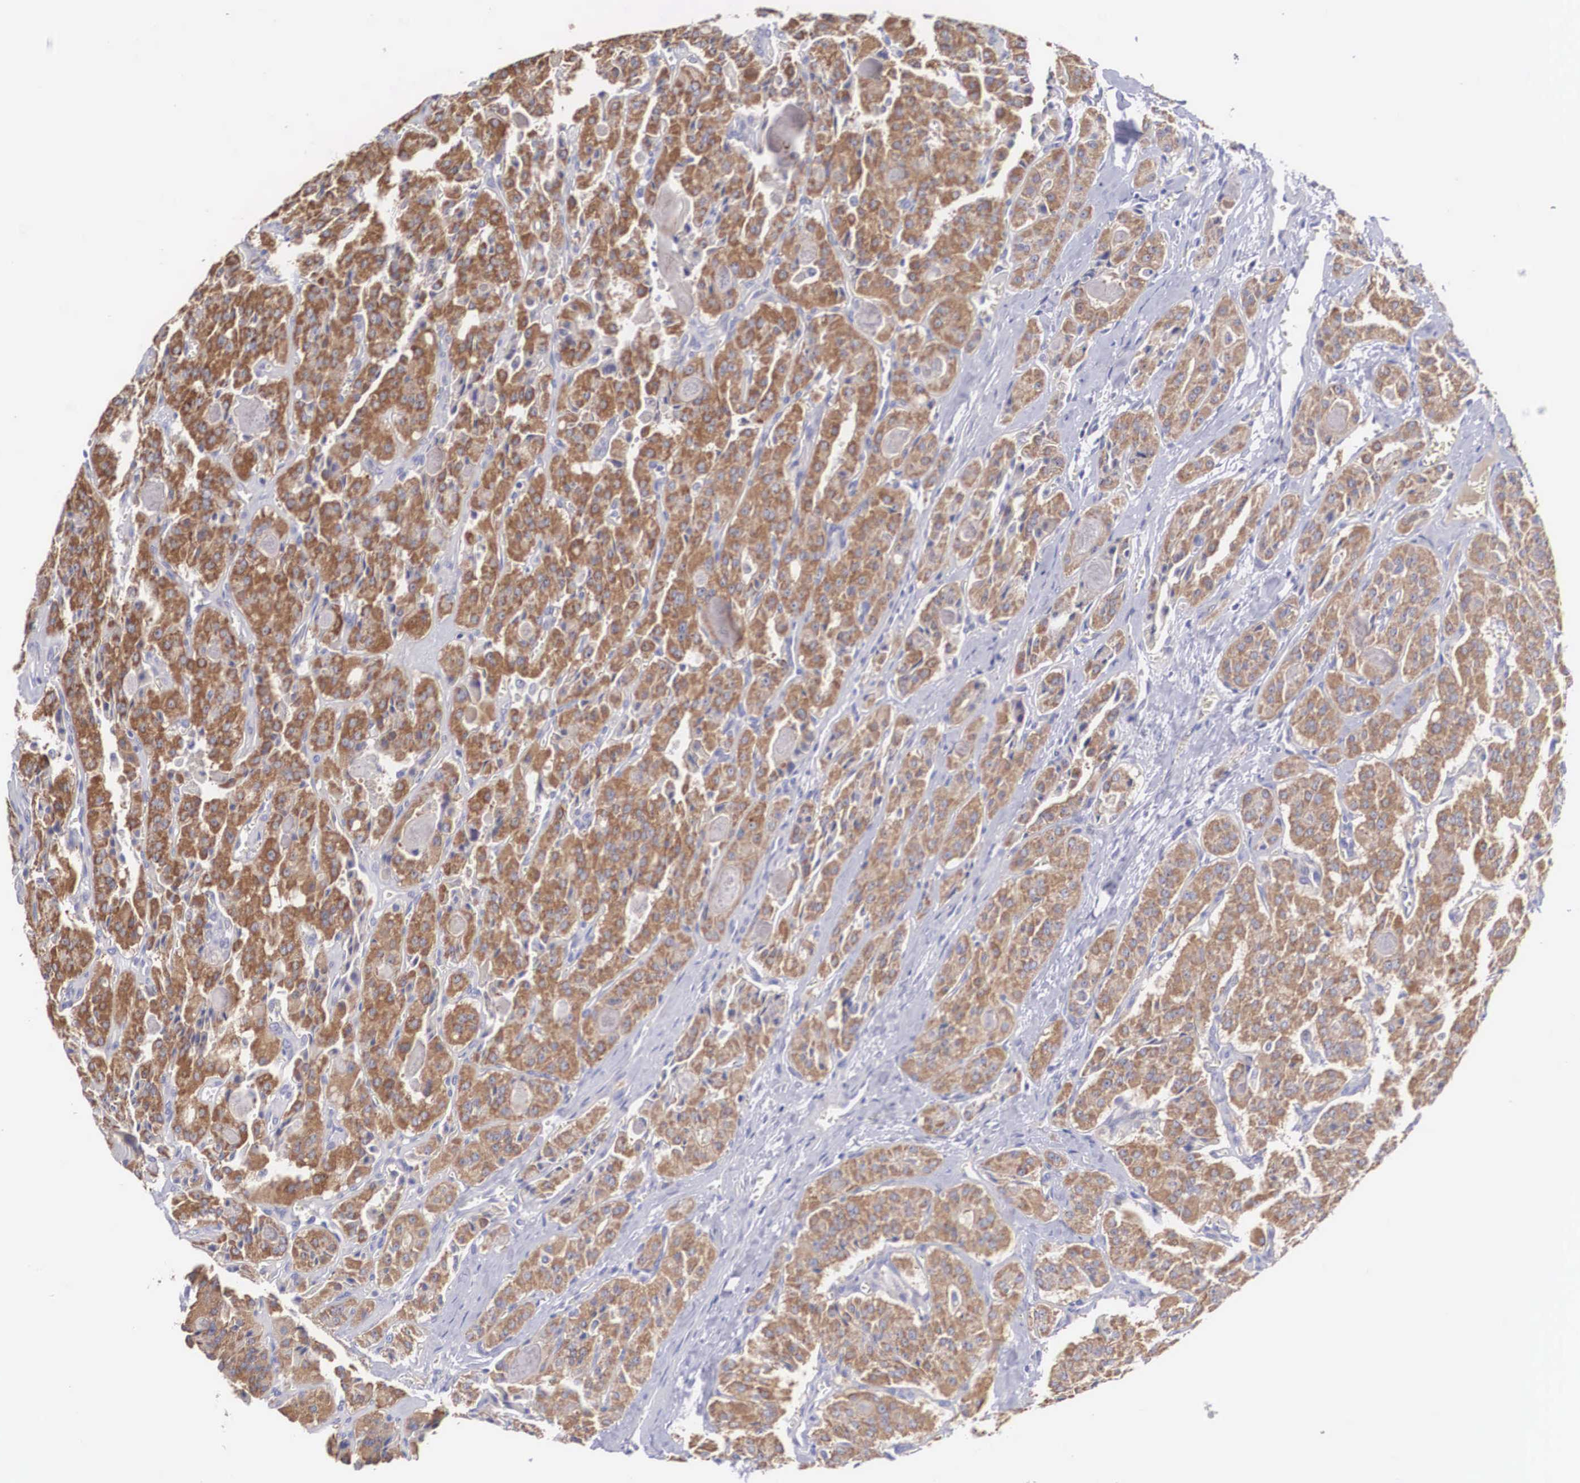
{"staining": {"intensity": "moderate", "quantity": ">75%", "location": "cytoplasmic/membranous"}, "tissue": "thyroid cancer", "cell_type": "Tumor cells", "image_type": "cancer", "snomed": [{"axis": "morphology", "description": "Carcinoma, NOS"}, {"axis": "topography", "description": "Thyroid gland"}], "caption": "Moderate cytoplasmic/membranous positivity for a protein is present in about >75% of tumor cells of thyroid cancer using immunohistochemistry (IHC).", "gene": "TXLNG", "patient": {"sex": "male", "age": 76}}